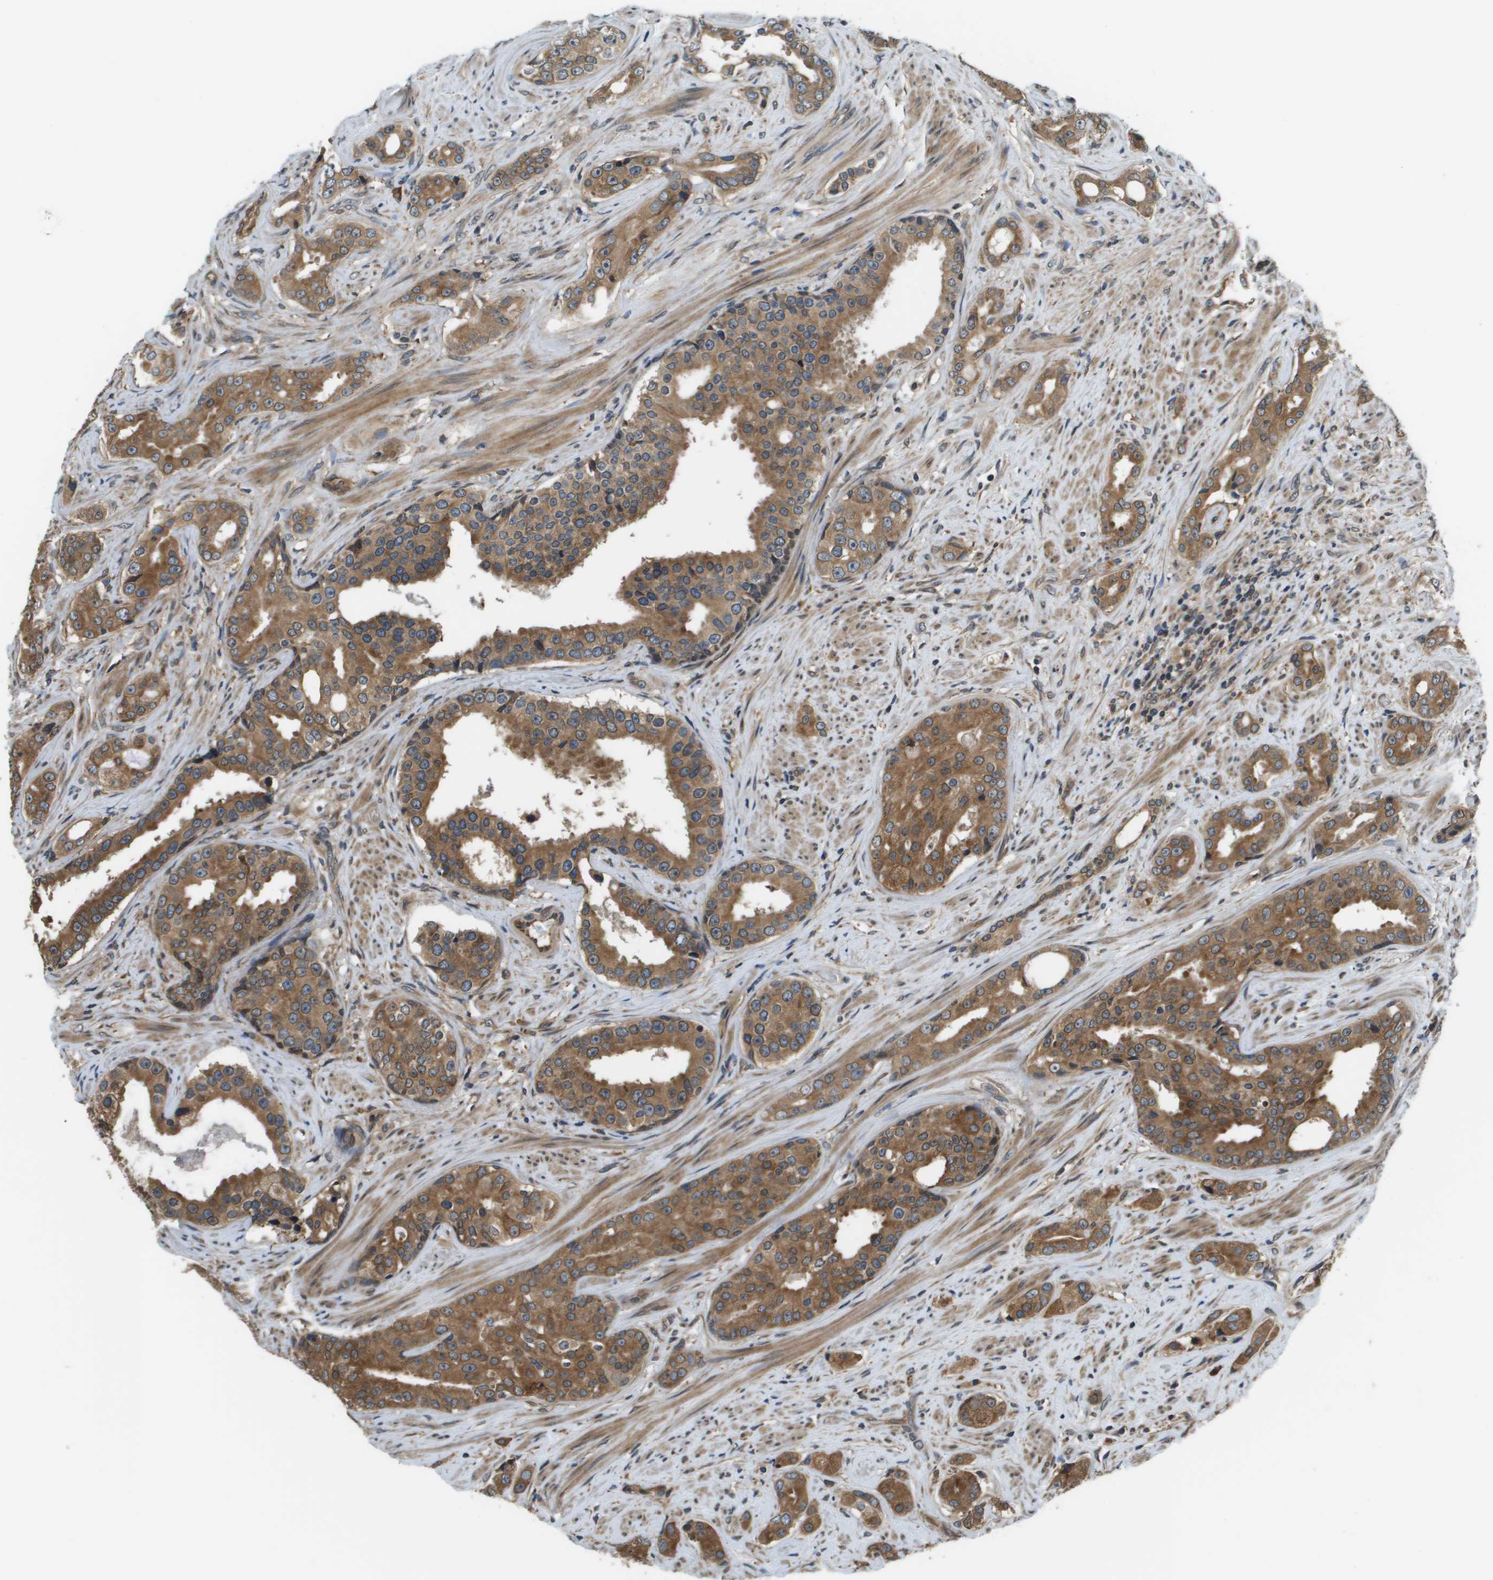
{"staining": {"intensity": "moderate", "quantity": ">75%", "location": "cytoplasmic/membranous"}, "tissue": "prostate cancer", "cell_type": "Tumor cells", "image_type": "cancer", "snomed": [{"axis": "morphology", "description": "Adenocarcinoma, High grade"}, {"axis": "topography", "description": "Prostate"}], "caption": "Tumor cells reveal medium levels of moderate cytoplasmic/membranous expression in approximately >75% of cells in prostate cancer (adenocarcinoma (high-grade)).", "gene": "SEC62", "patient": {"sex": "male", "age": 71}}